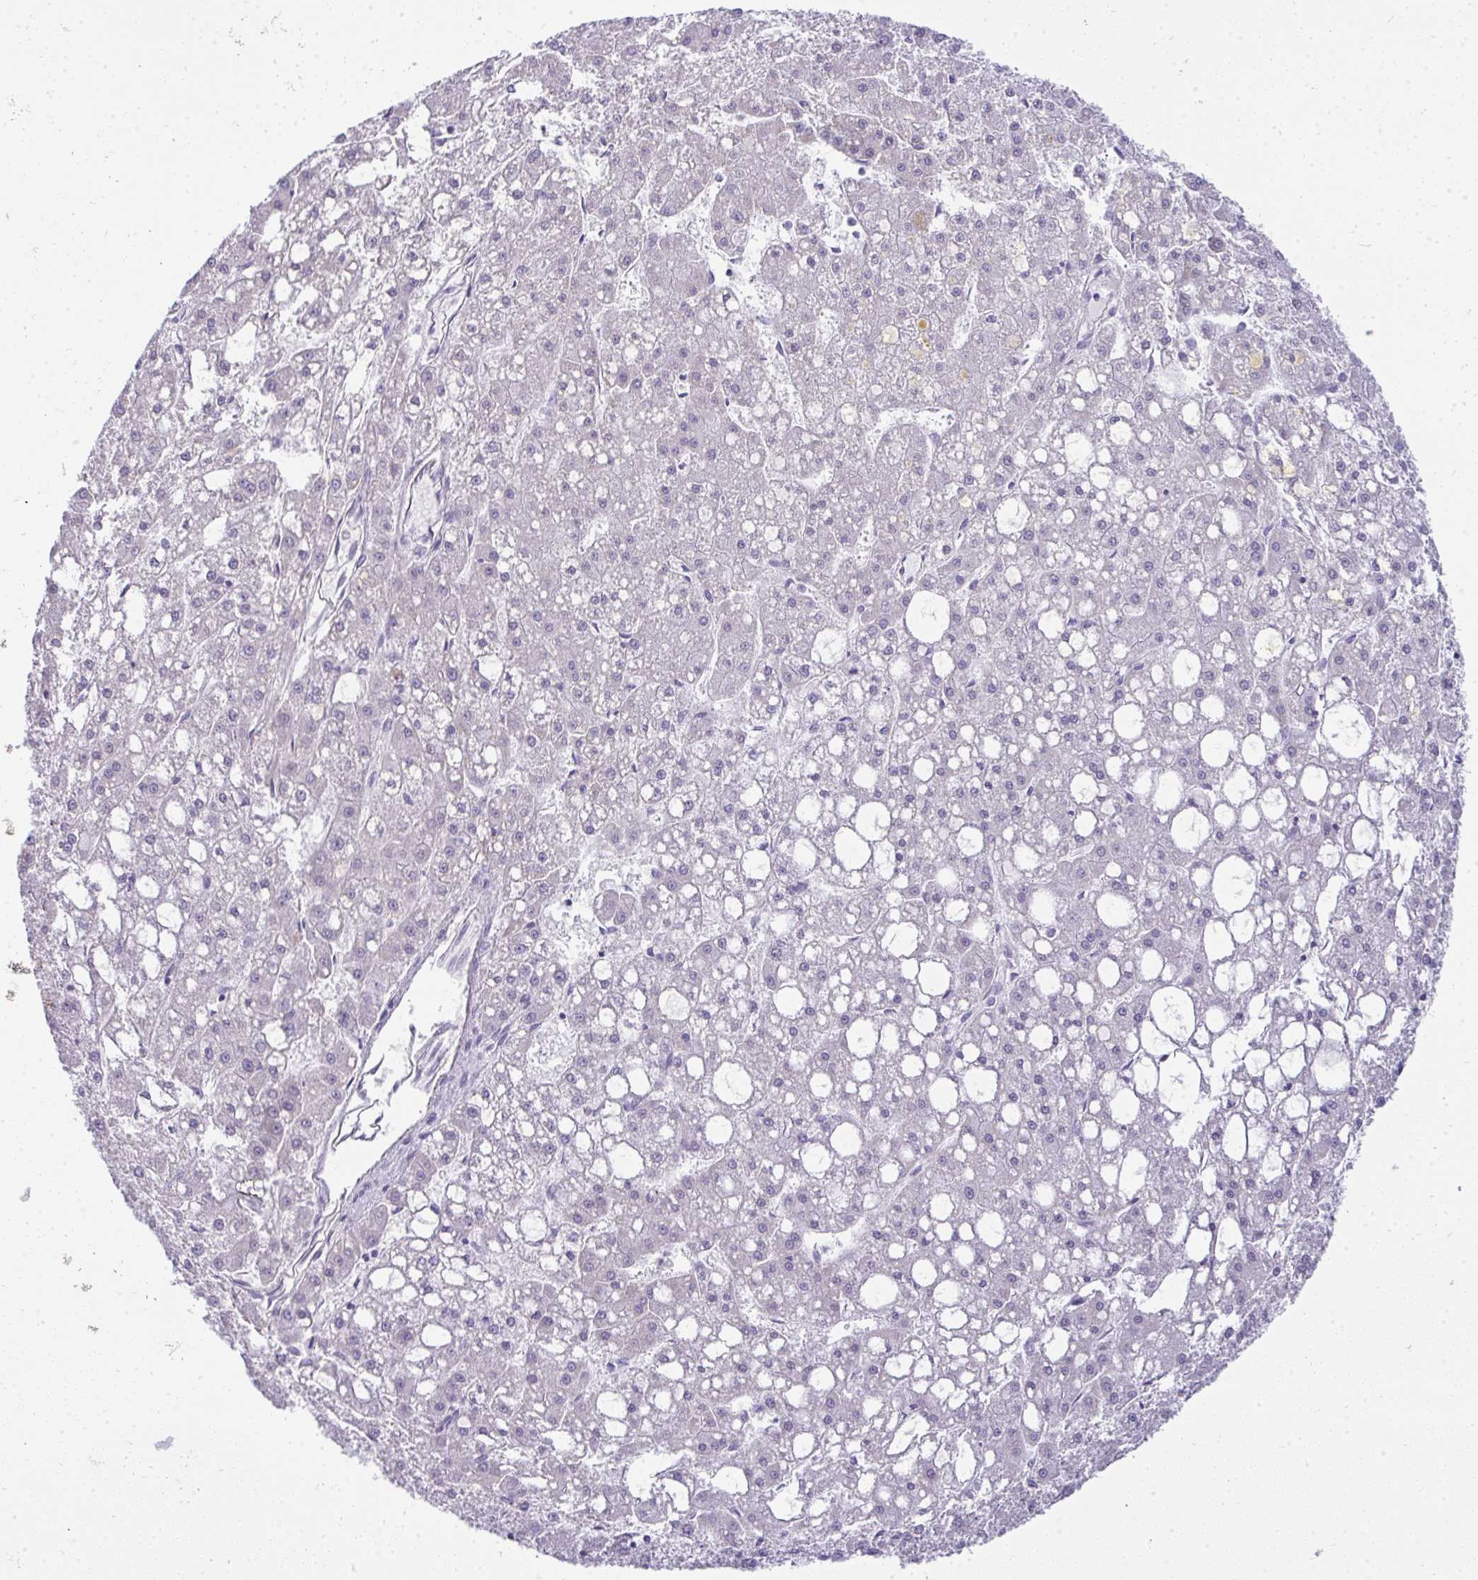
{"staining": {"intensity": "negative", "quantity": "none", "location": "none"}, "tissue": "liver cancer", "cell_type": "Tumor cells", "image_type": "cancer", "snomed": [{"axis": "morphology", "description": "Carcinoma, Hepatocellular, NOS"}, {"axis": "topography", "description": "Liver"}], "caption": "High power microscopy image of an immunohistochemistry histopathology image of hepatocellular carcinoma (liver), revealing no significant positivity in tumor cells.", "gene": "VPS4B", "patient": {"sex": "male", "age": 67}}